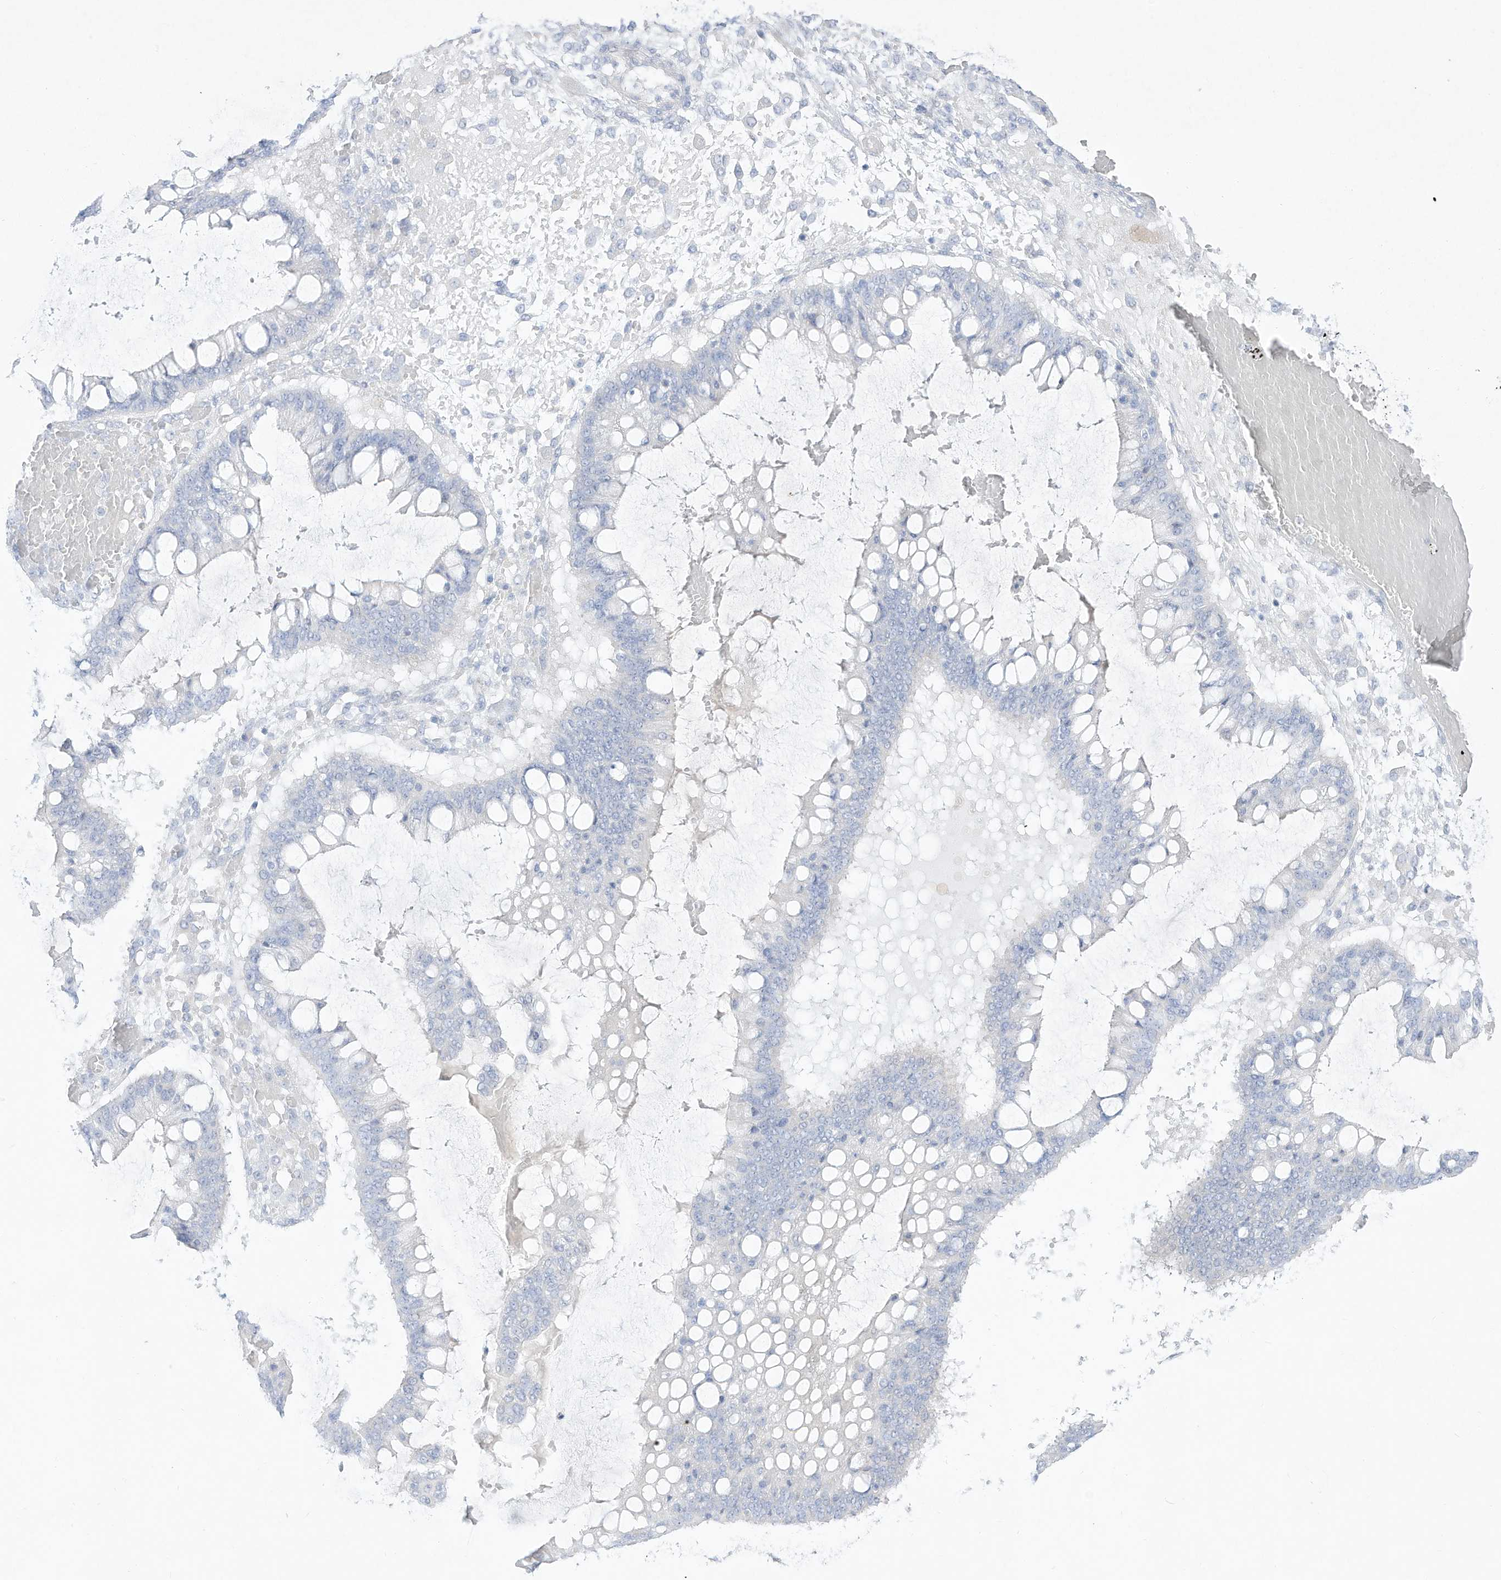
{"staining": {"intensity": "negative", "quantity": "none", "location": "none"}, "tissue": "ovarian cancer", "cell_type": "Tumor cells", "image_type": "cancer", "snomed": [{"axis": "morphology", "description": "Cystadenocarcinoma, mucinous, NOS"}, {"axis": "topography", "description": "Ovary"}], "caption": "Immunohistochemistry micrograph of neoplastic tissue: ovarian cancer stained with DAB (3,3'-diaminobenzidine) displays no significant protein staining in tumor cells.", "gene": "DMKN", "patient": {"sex": "female", "age": 73}}